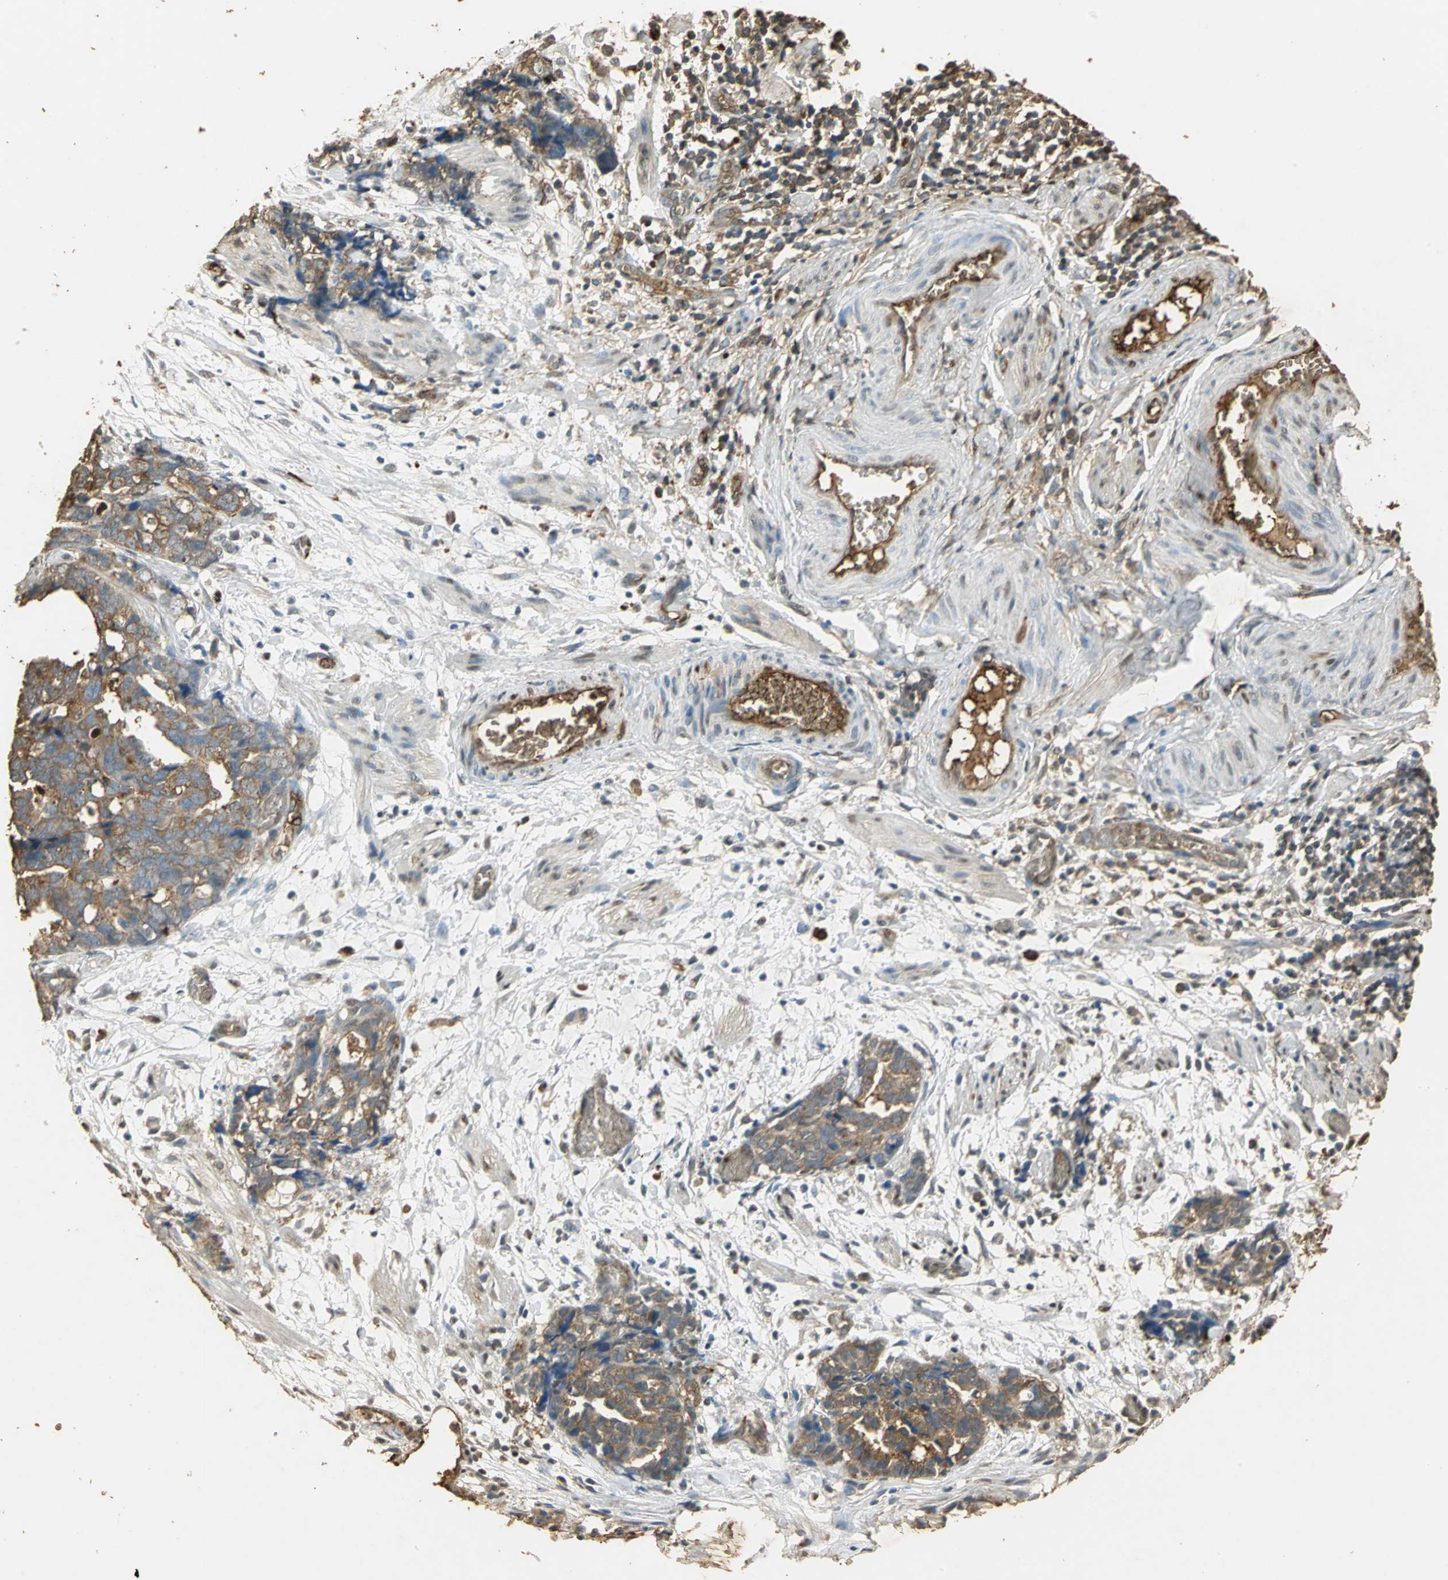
{"staining": {"intensity": "moderate", "quantity": ">75%", "location": "cytoplasmic/membranous"}, "tissue": "ovarian cancer", "cell_type": "Tumor cells", "image_type": "cancer", "snomed": [{"axis": "morphology", "description": "Normal tissue, NOS"}, {"axis": "morphology", "description": "Cystadenocarcinoma, serous, NOS"}, {"axis": "topography", "description": "Fallopian tube"}, {"axis": "topography", "description": "Ovary"}], "caption": "Ovarian cancer was stained to show a protein in brown. There is medium levels of moderate cytoplasmic/membranous staining in about >75% of tumor cells.", "gene": "GAPDH", "patient": {"sex": "female", "age": 56}}